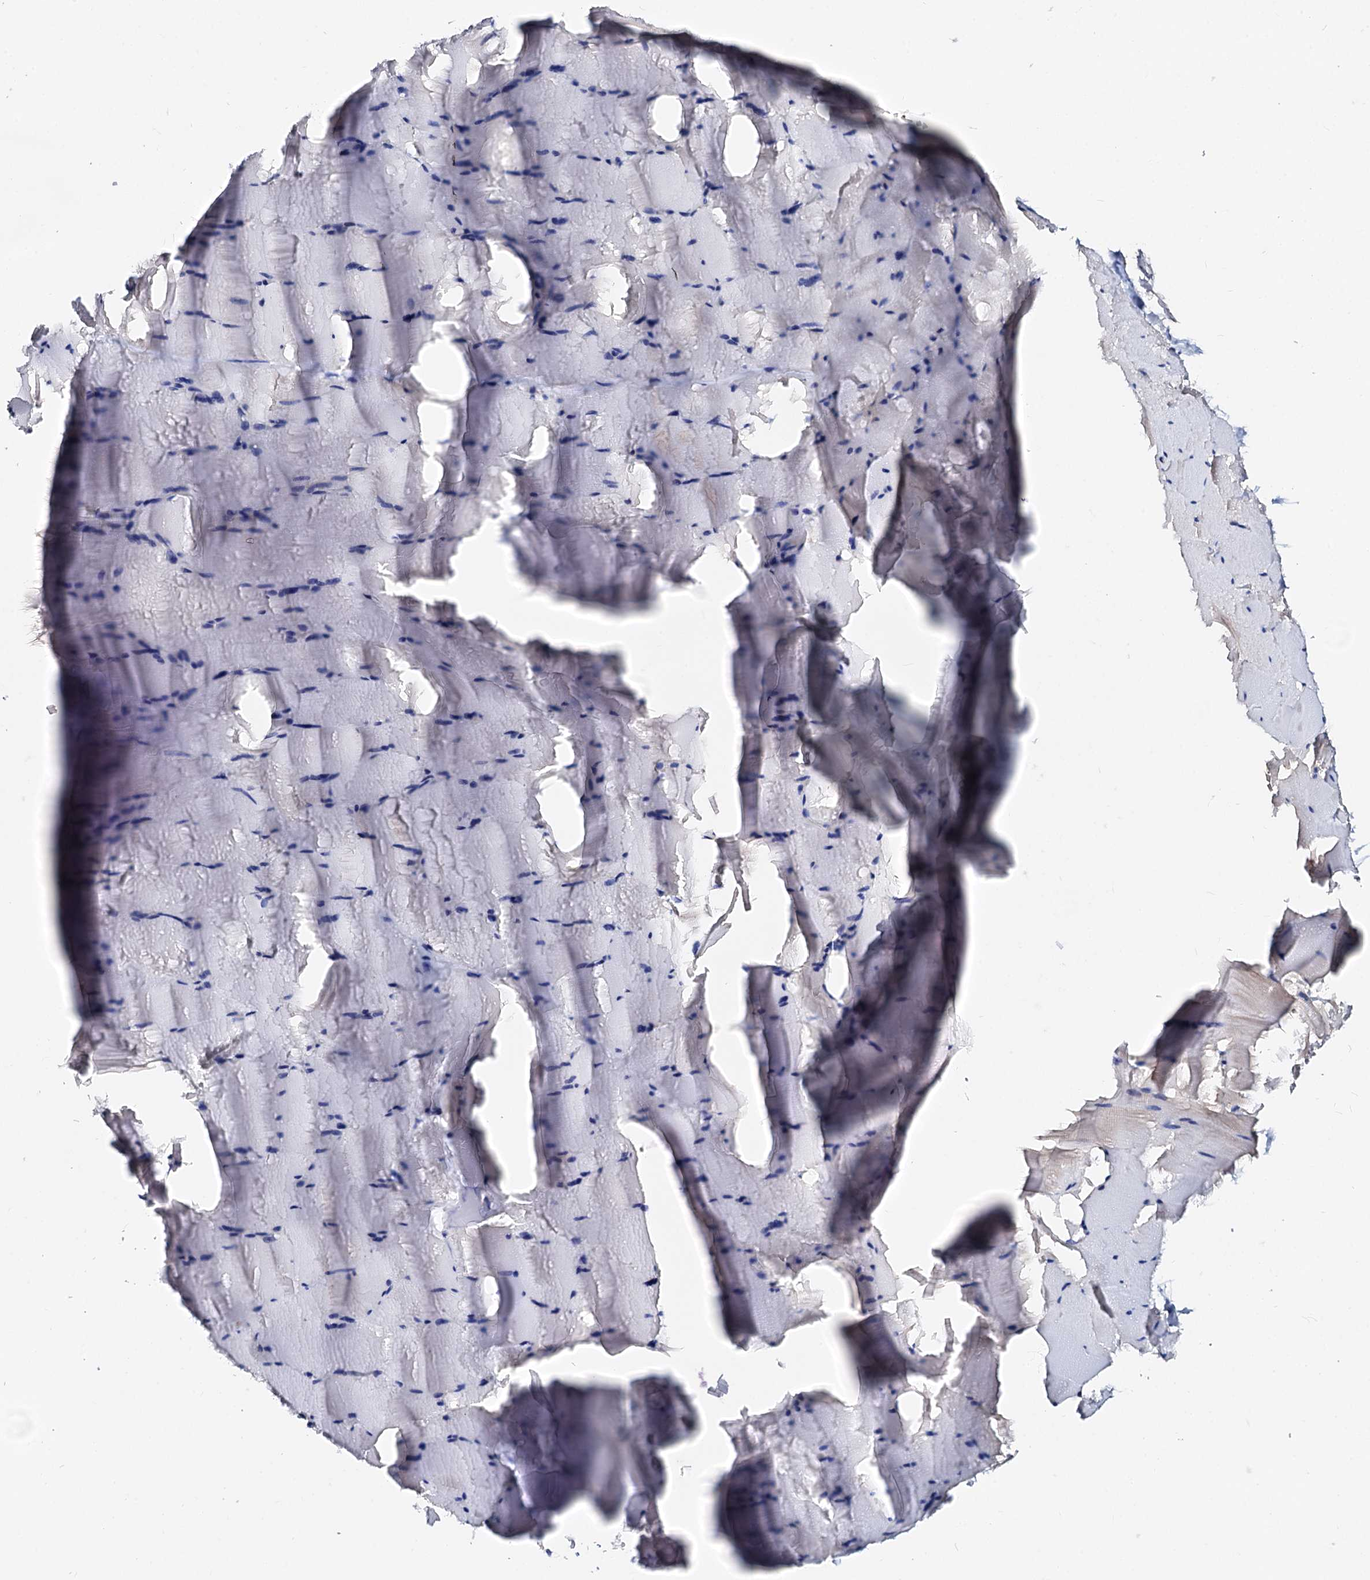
{"staining": {"intensity": "negative", "quantity": "none", "location": "none"}, "tissue": "skeletal muscle", "cell_type": "Myocytes", "image_type": "normal", "snomed": [{"axis": "morphology", "description": "Normal tissue, NOS"}, {"axis": "topography", "description": "Skeletal muscle"}], "caption": "Immunohistochemistry (IHC) image of normal skeletal muscle stained for a protein (brown), which displays no expression in myocytes. Nuclei are stained in blue.", "gene": "CSN2", "patient": {"sex": "male", "age": 62}}